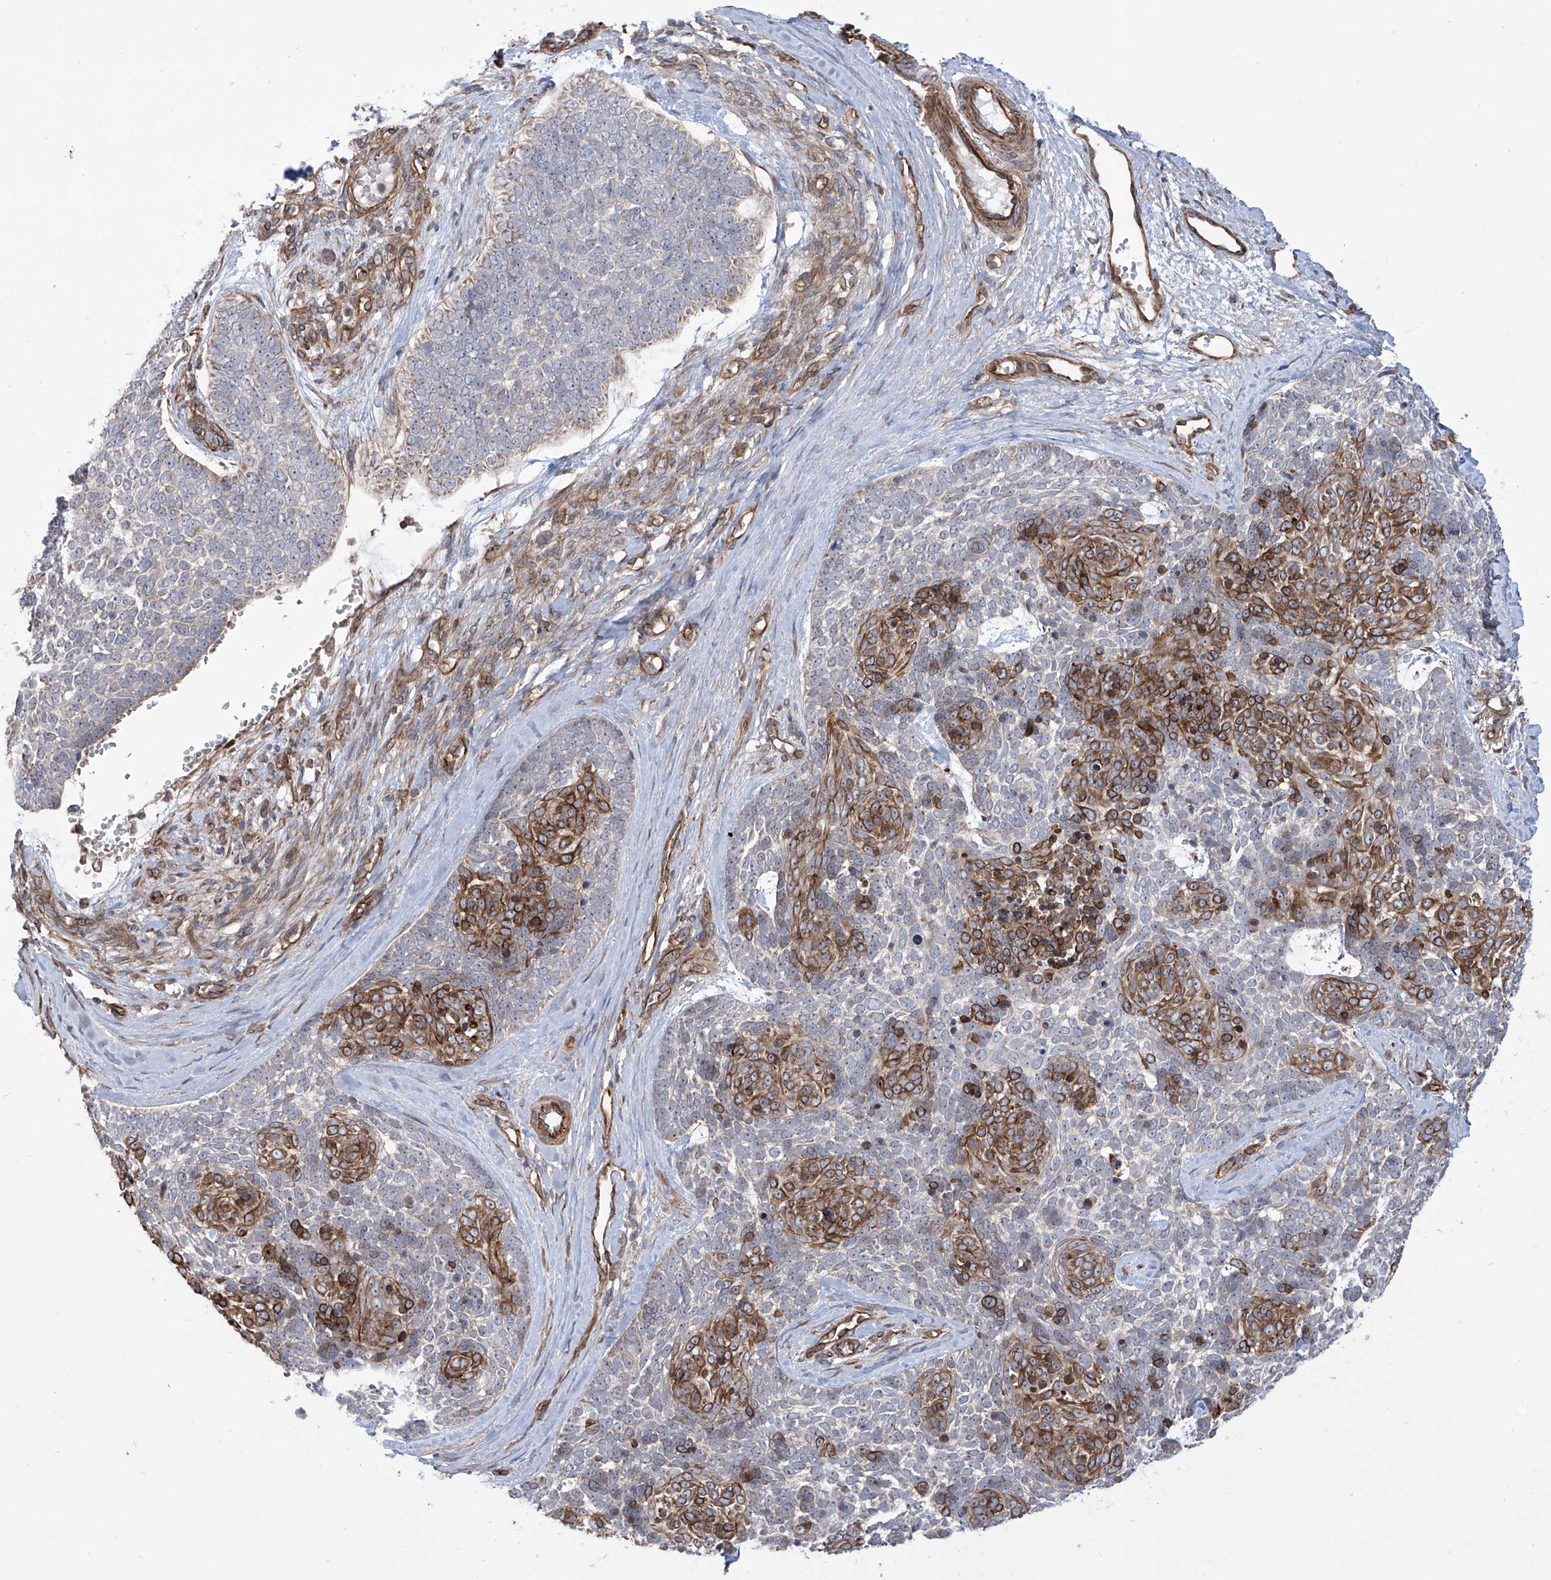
{"staining": {"intensity": "moderate", "quantity": "25%-75%", "location": "cytoplasmic/membranous"}, "tissue": "skin cancer", "cell_type": "Tumor cells", "image_type": "cancer", "snomed": [{"axis": "morphology", "description": "Basal cell carcinoma"}, {"axis": "topography", "description": "Skin"}], "caption": "About 25%-75% of tumor cells in skin cancer exhibit moderate cytoplasmic/membranous protein staining as visualized by brown immunohistochemical staining.", "gene": "APAF1", "patient": {"sex": "female", "age": 81}}